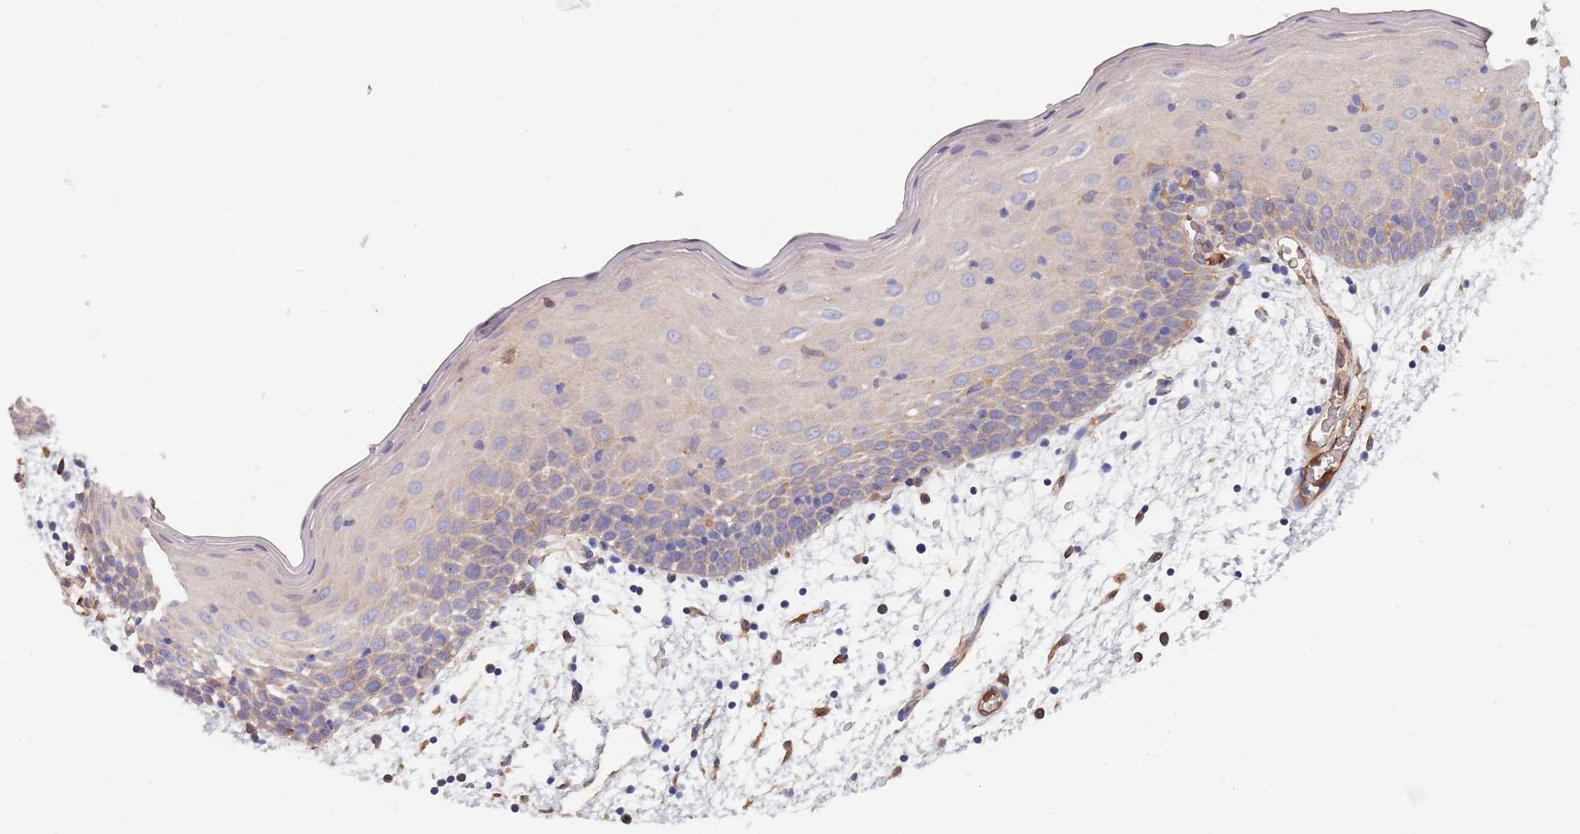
{"staining": {"intensity": "weak", "quantity": "<25%", "location": "cytoplasmic/membranous"}, "tissue": "oral mucosa", "cell_type": "Squamous epithelial cells", "image_type": "normal", "snomed": [{"axis": "morphology", "description": "Normal tissue, NOS"}, {"axis": "topography", "description": "Skeletal muscle"}, {"axis": "topography", "description": "Oral tissue"}, {"axis": "topography", "description": "Salivary gland"}, {"axis": "topography", "description": "Peripheral nerve tissue"}], "caption": "Micrograph shows no protein expression in squamous epithelial cells of benign oral mucosa.", "gene": "DCUN1D3", "patient": {"sex": "male", "age": 54}}